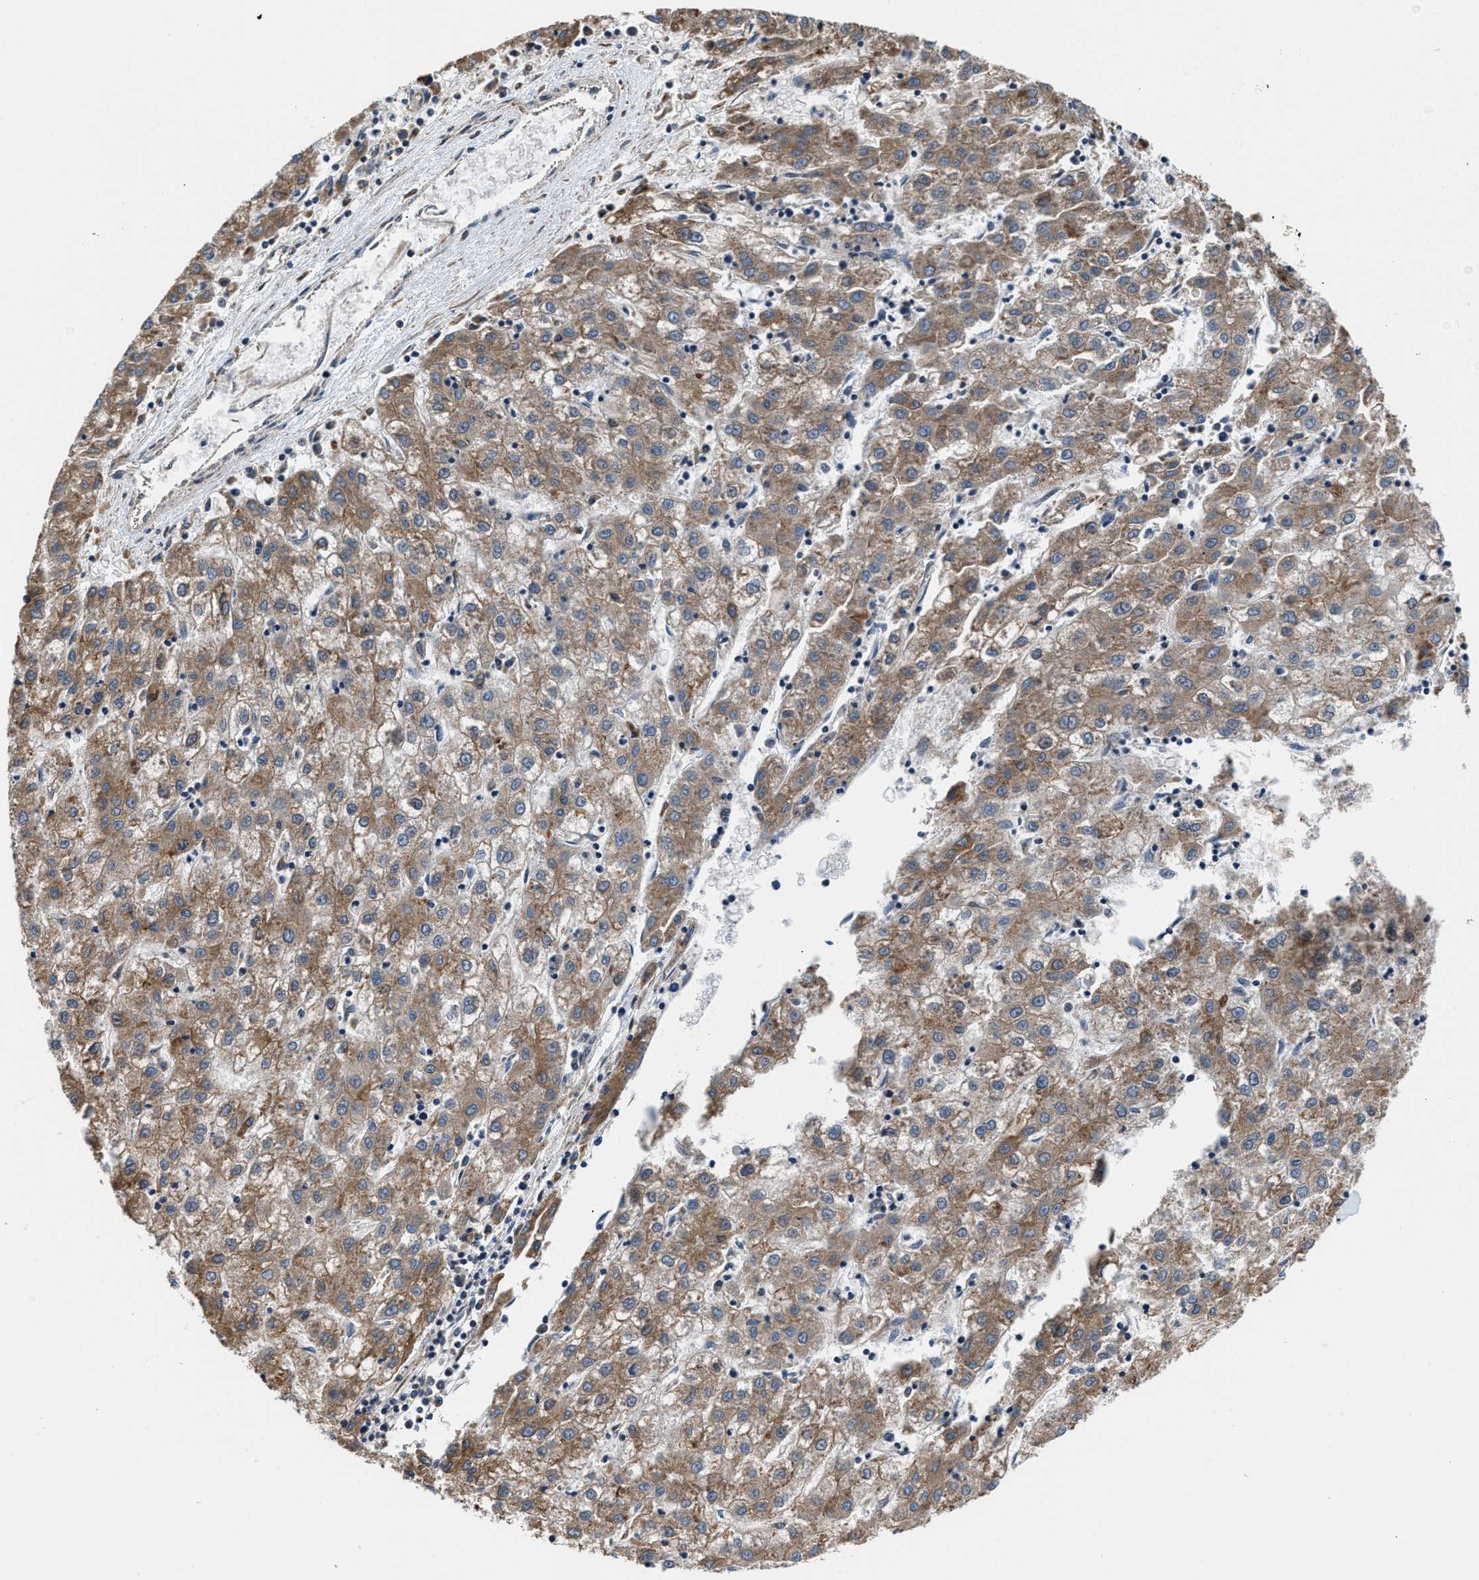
{"staining": {"intensity": "moderate", "quantity": ">75%", "location": "cytoplasmic/membranous"}, "tissue": "liver cancer", "cell_type": "Tumor cells", "image_type": "cancer", "snomed": [{"axis": "morphology", "description": "Carcinoma, Hepatocellular, NOS"}, {"axis": "topography", "description": "Liver"}], "caption": "This photomicrograph demonstrates IHC staining of liver cancer (hepatocellular carcinoma), with medium moderate cytoplasmic/membranous expression in about >75% of tumor cells.", "gene": "CEP128", "patient": {"sex": "male", "age": 72}}